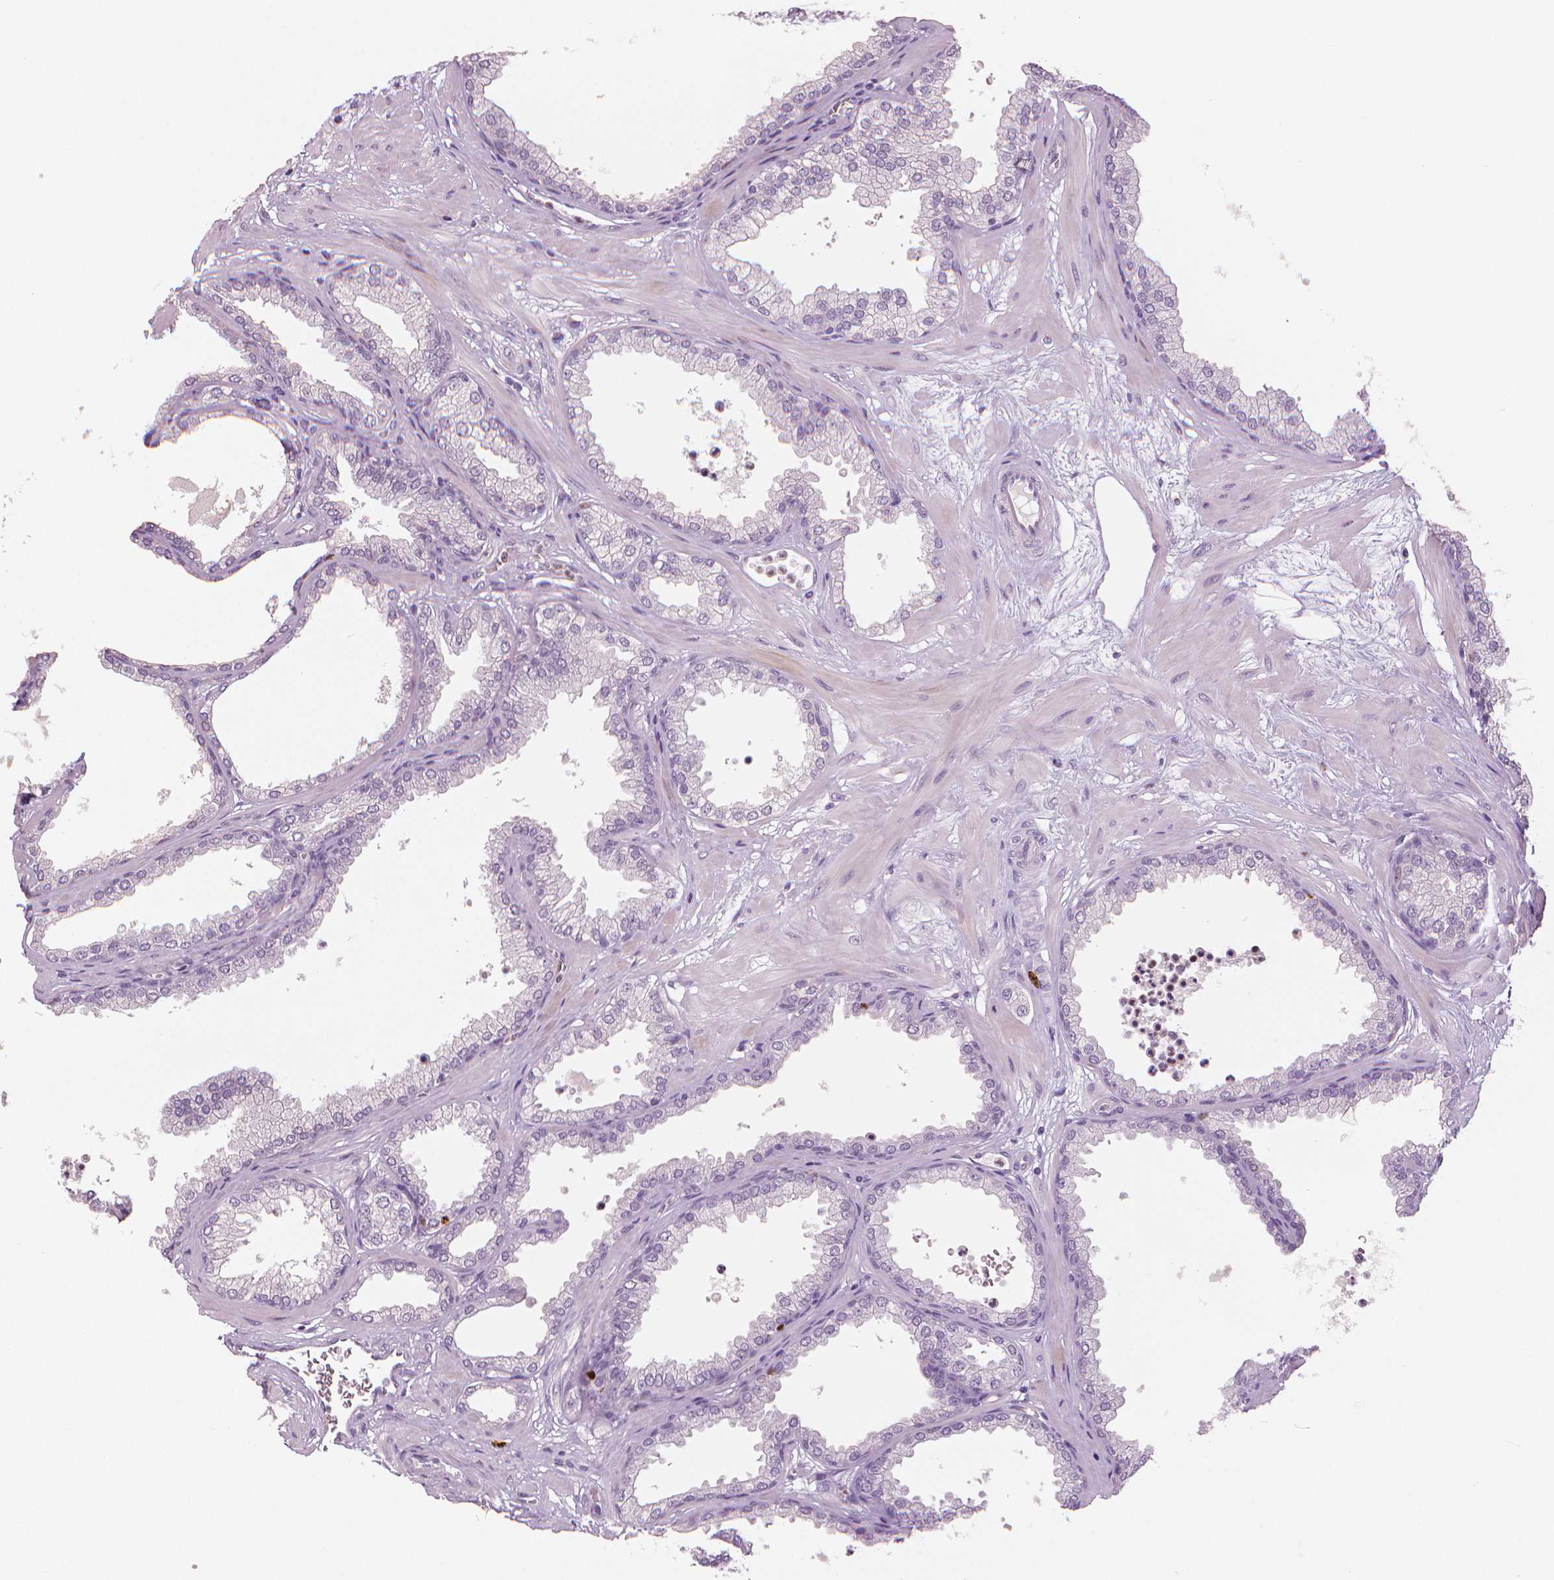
{"staining": {"intensity": "negative", "quantity": "none", "location": "none"}, "tissue": "prostate", "cell_type": "Glandular cells", "image_type": "normal", "snomed": [{"axis": "morphology", "description": "Normal tissue, NOS"}, {"axis": "topography", "description": "Prostate"}], "caption": "Immunohistochemistry micrograph of benign prostate: prostate stained with DAB demonstrates no significant protein positivity in glandular cells.", "gene": "MKI67", "patient": {"sex": "male", "age": 37}}